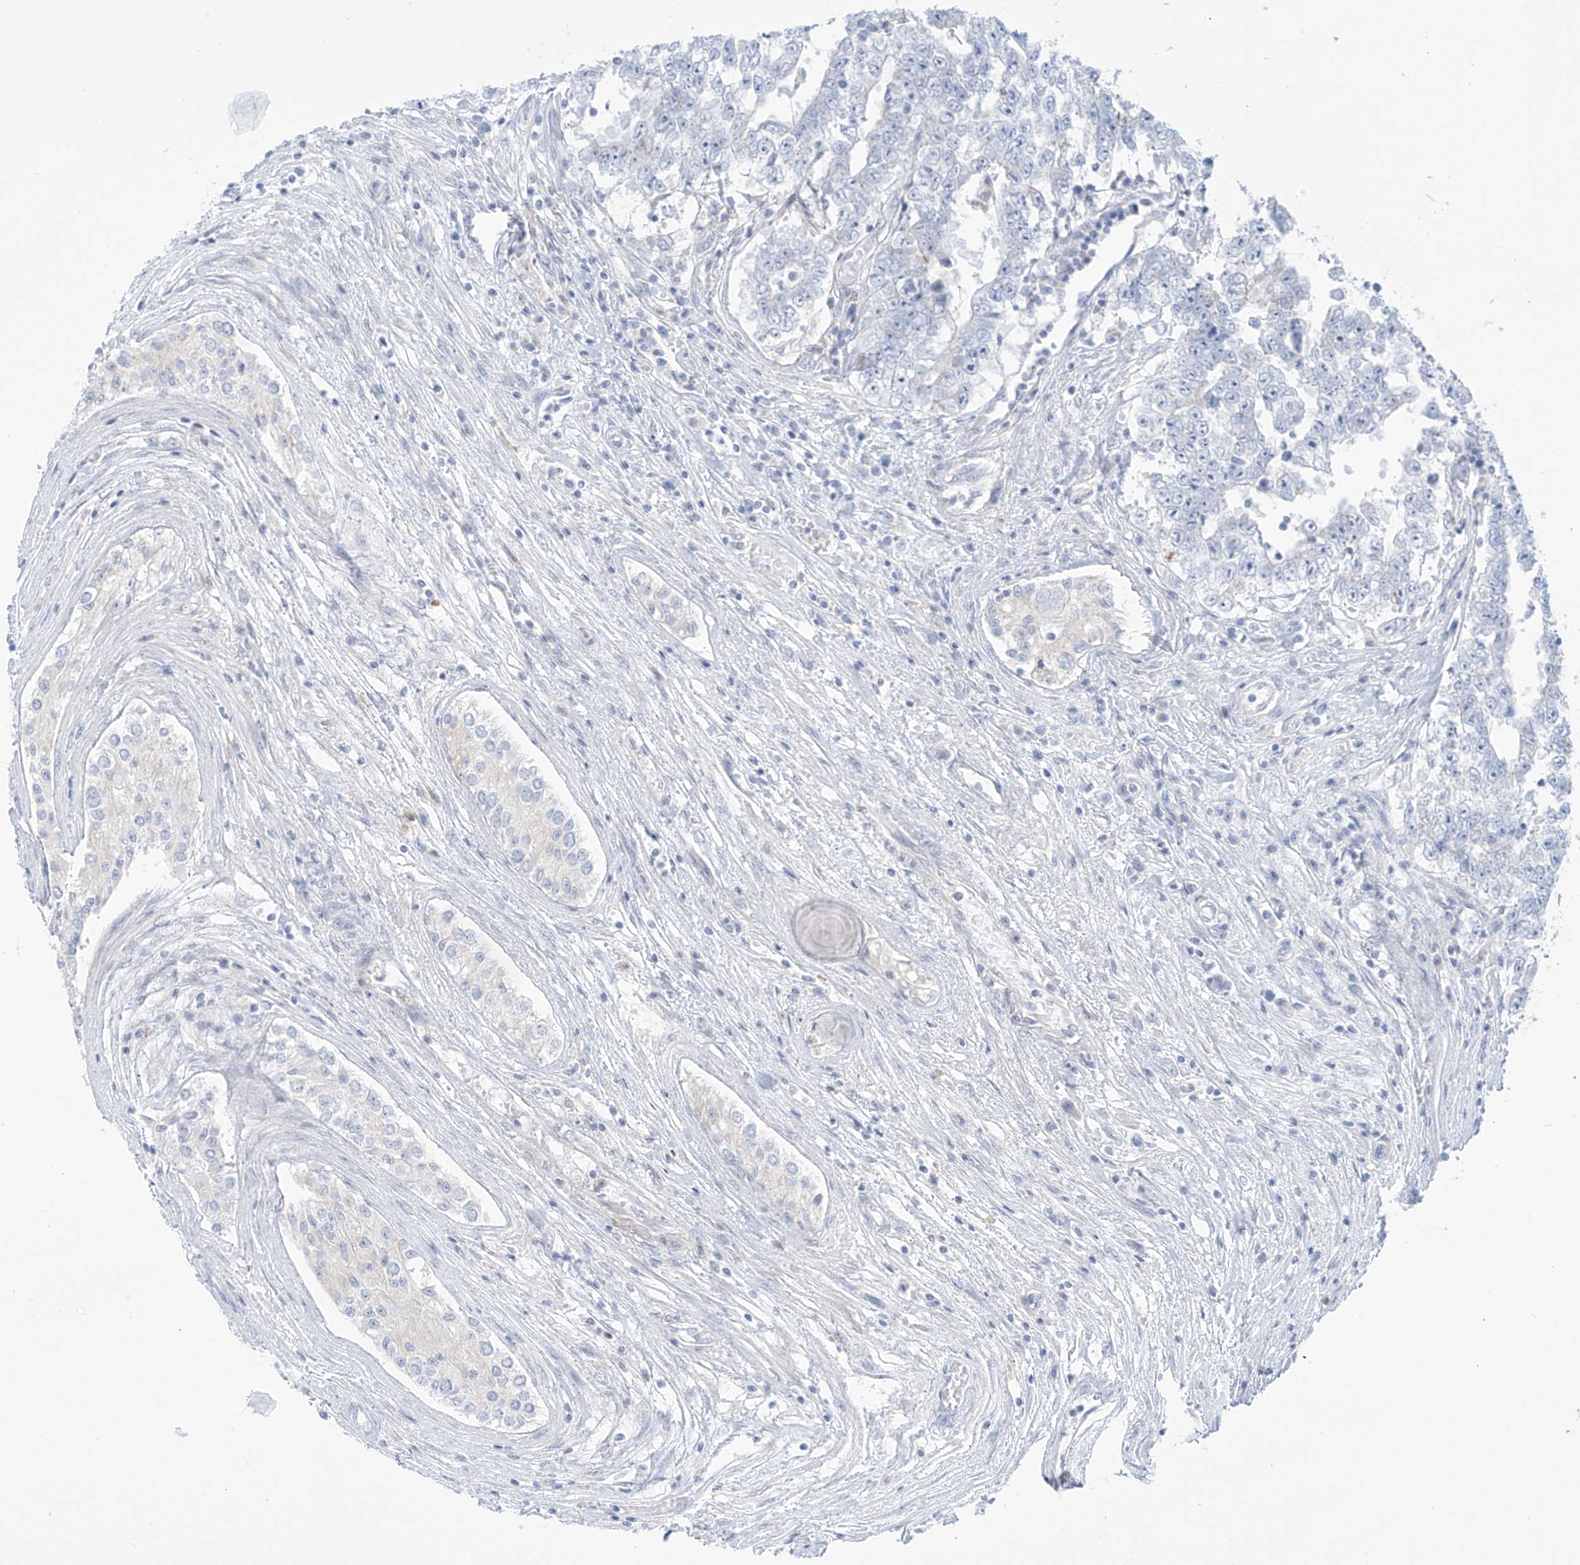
{"staining": {"intensity": "negative", "quantity": "none", "location": "none"}, "tissue": "testis cancer", "cell_type": "Tumor cells", "image_type": "cancer", "snomed": [{"axis": "morphology", "description": "Carcinoma, Embryonal, NOS"}, {"axis": "topography", "description": "Testis"}], "caption": "Tumor cells show no significant expression in testis cancer.", "gene": "FABP2", "patient": {"sex": "male", "age": 25}}